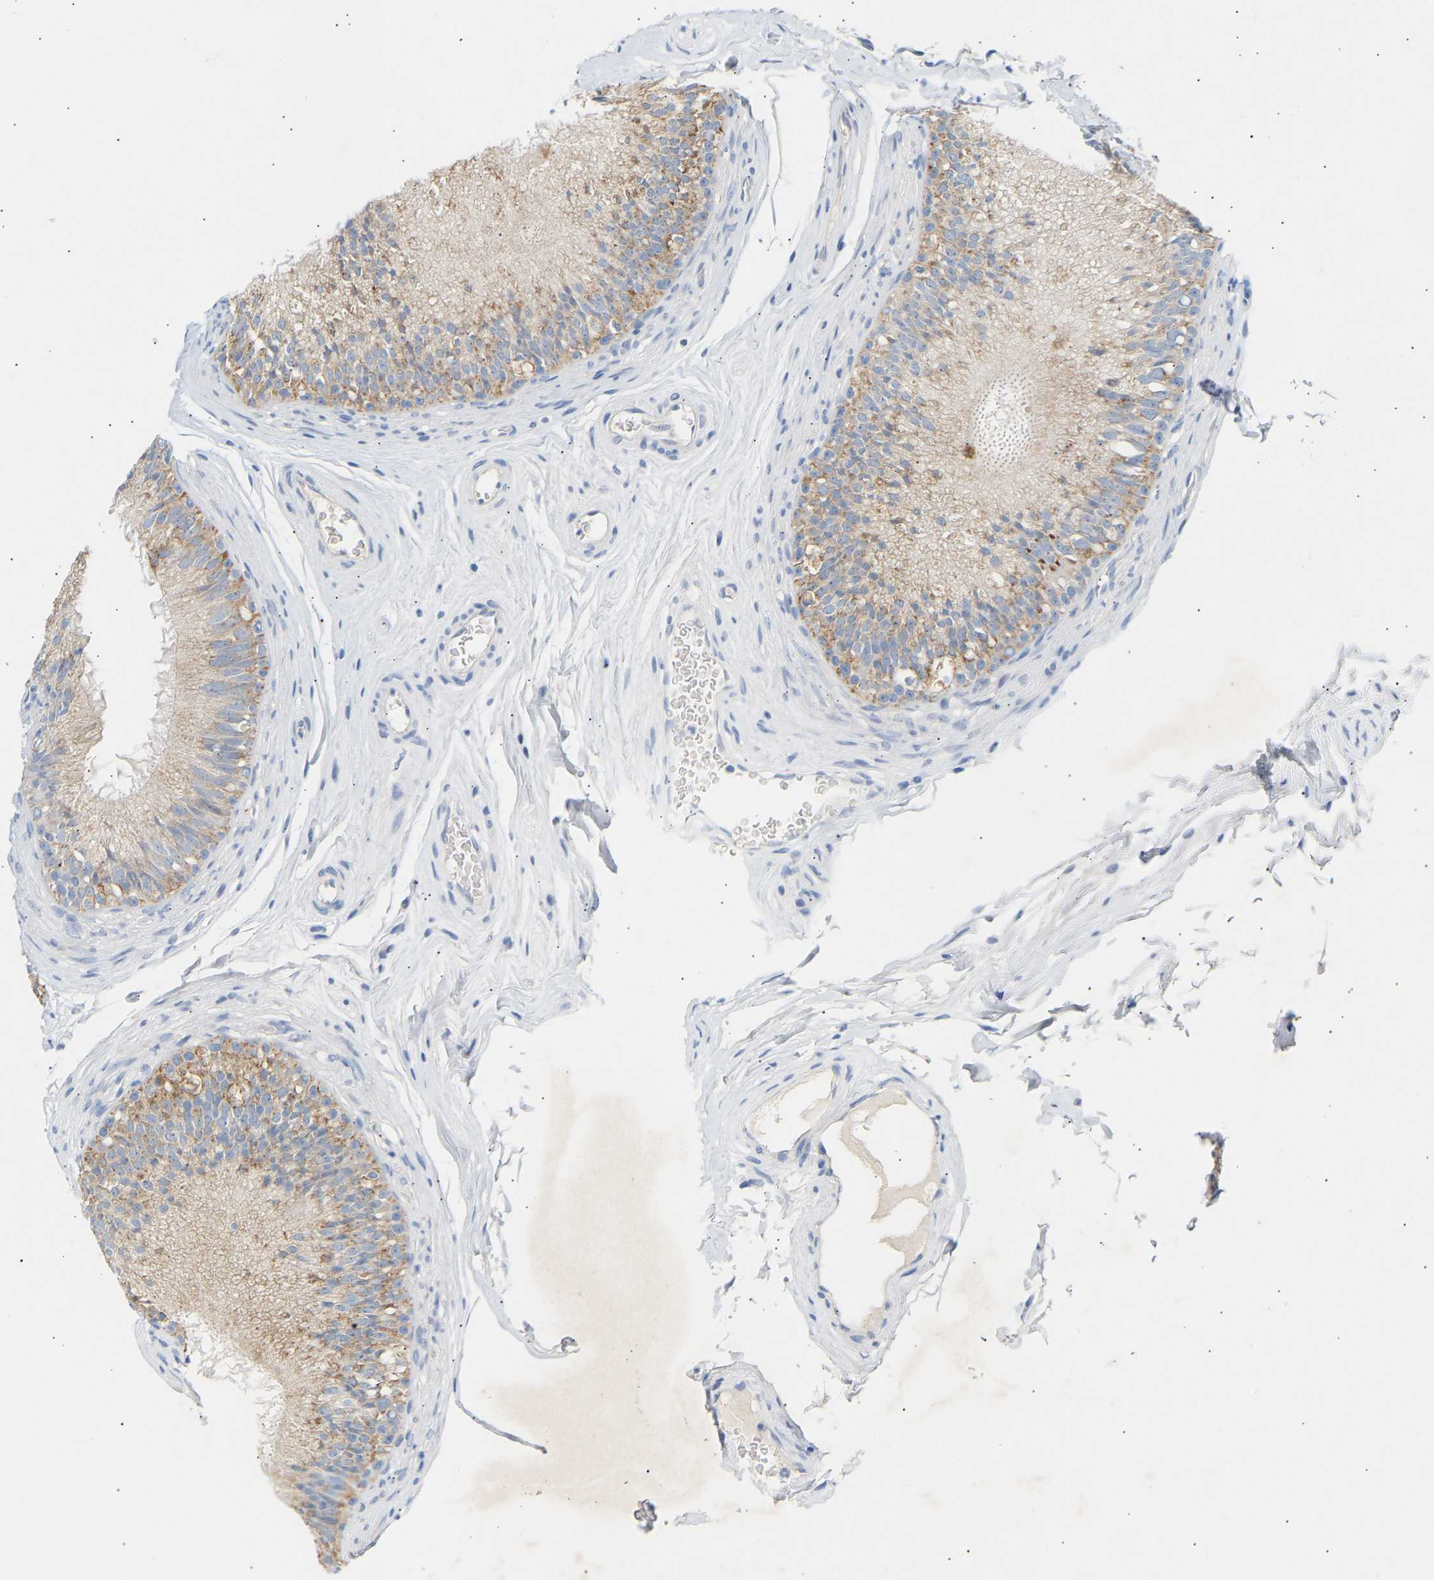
{"staining": {"intensity": "moderate", "quantity": ">75%", "location": "cytoplasmic/membranous"}, "tissue": "epididymis", "cell_type": "Glandular cells", "image_type": "normal", "snomed": [{"axis": "morphology", "description": "Normal tissue, NOS"}, {"axis": "topography", "description": "Testis"}, {"axis": "topography", "description": "Epididymis"}], "caption": "Epididymis stained with immunohistochemistry demonstrates moderate cytoplasmic/membranous positivity in about >75% of glandular cells. (Brightfield microscopy of DAB IHC at high magnification).", "gene": "PEX1", "patient": {"sex": "male", "age": 36}}